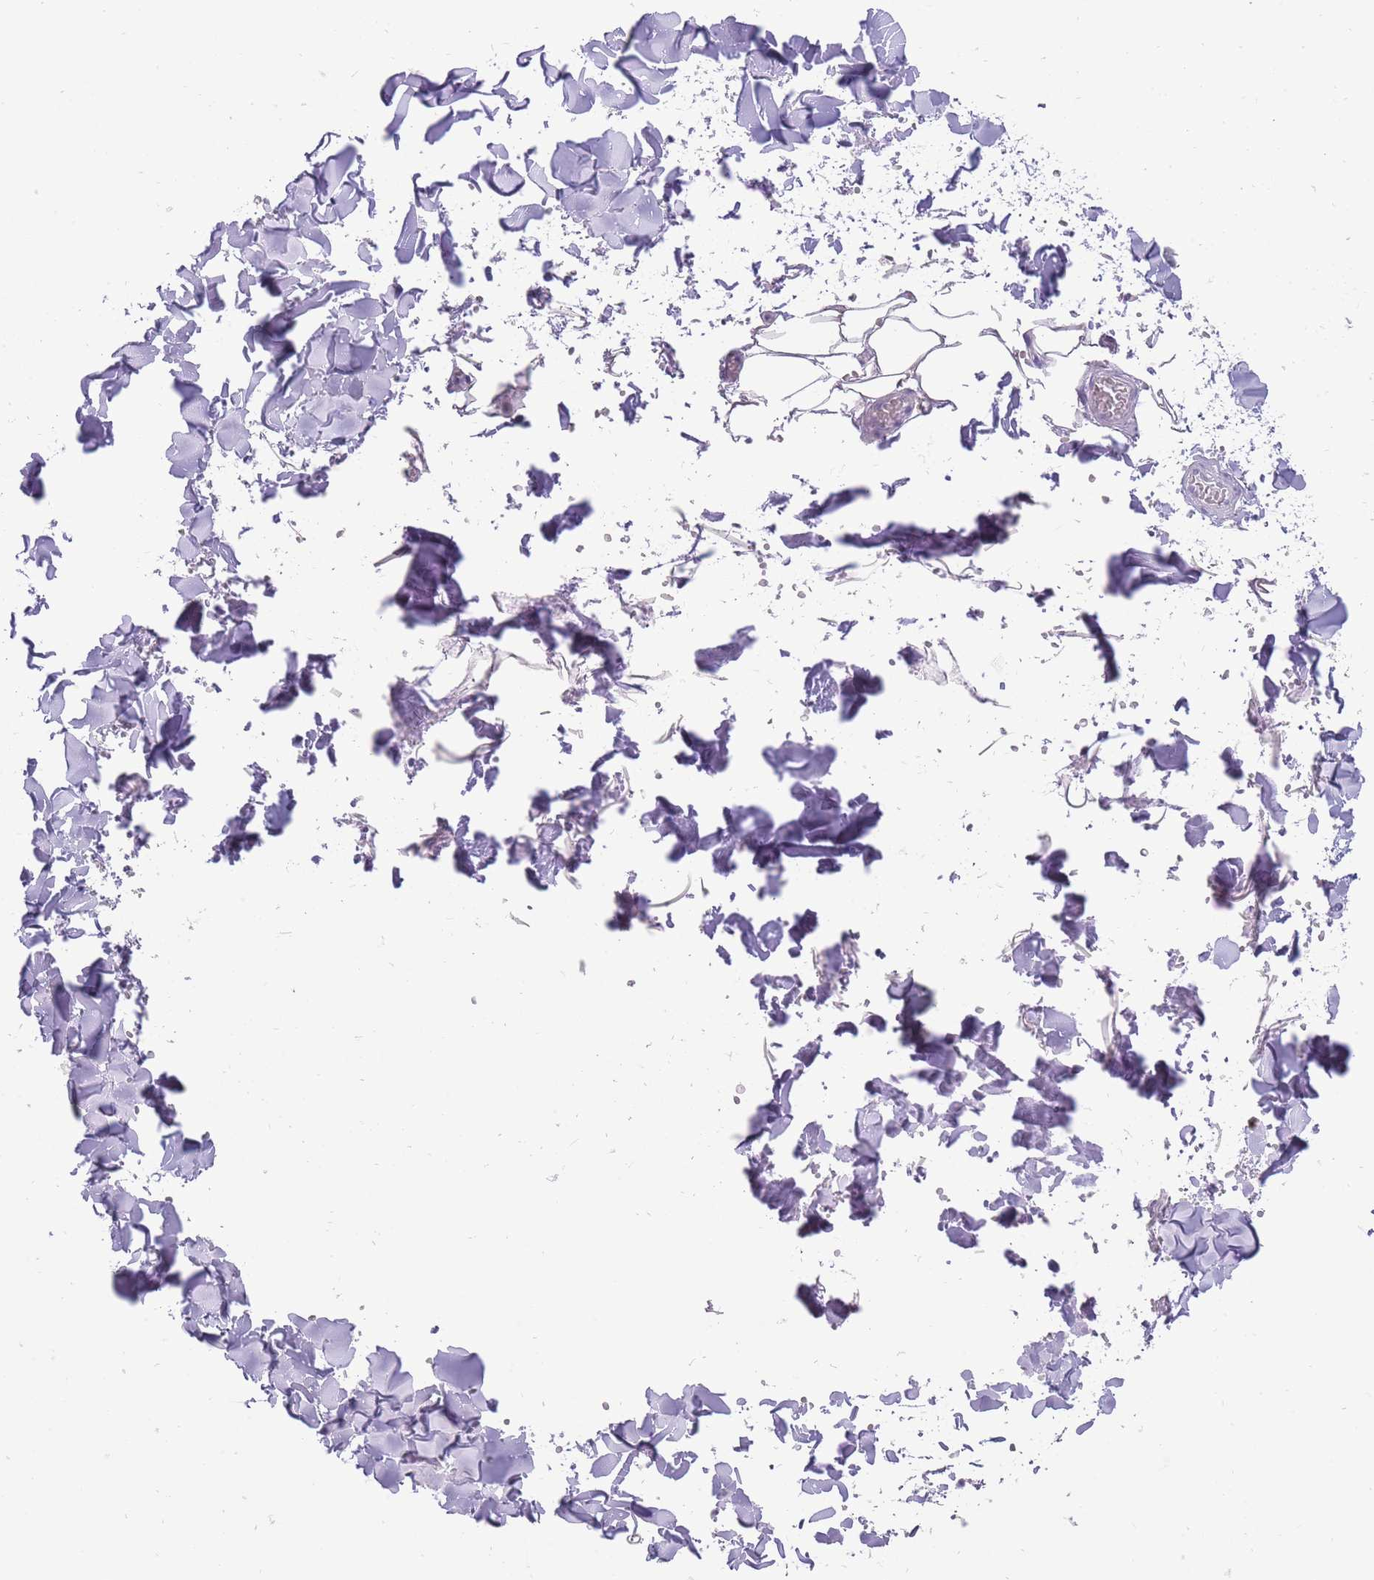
{"staining": {"intensity": "negative", "quantity": "none", "location": "none"}, "tissue": "adipose tissue", "cell_type": "Adipocytes", "image_type": "normal", "snomed": [{"axis": "morphology", "description": "Normal tissue, NOS"}, {"axis": "topography", "description": "Salivary gland"}, {"axis": "topography", "description": "Peripheral nerve tissue"}], "caption": "Immunohistochemical staining of unremarkable human adipose tissue shows no significant expression in adipocytes.", "gene": "ERICH4", "patient": {"sex": "male", "age": 38}}